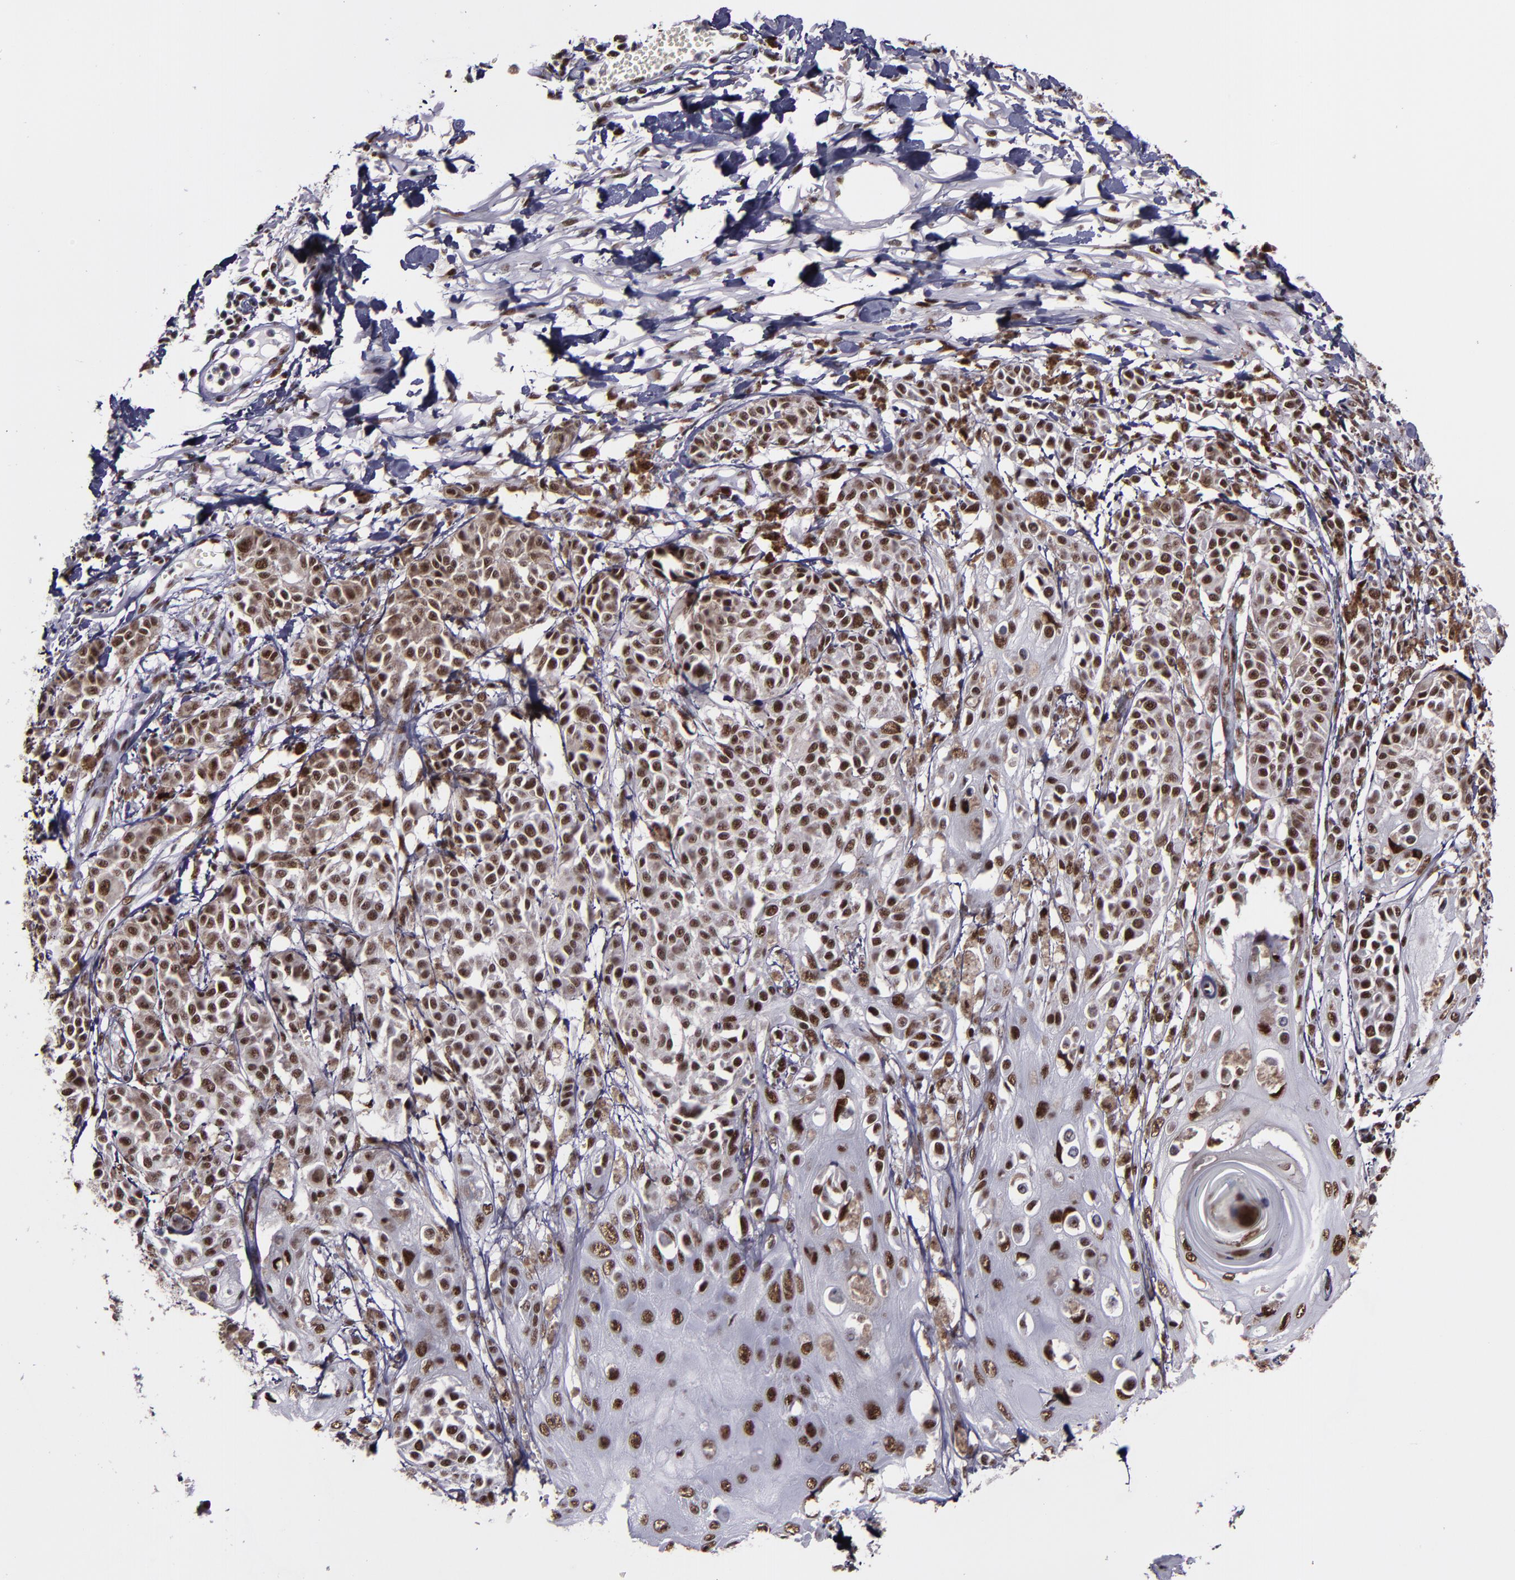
{"staining": {"intensity": "moderate", "quantity": ">75%", "location": "nuclear"}, "tissue": "melanoma", "cell_type": "Tumor cells", "image_type": "cancer", "snomed": [{"axis": "morphology", "description": "Malignant melanoma, NOS"}, {"axis": "topography", "description": "Skin"}], "caption": "Immunohistochemical staining of human malignant melanoma exhibits medium levels of moderate nuclear protein positivity in approximately >75% of tumor cells.", "gene": "PPP4R3A", "patient": {"sex": "male", "age": 76}}